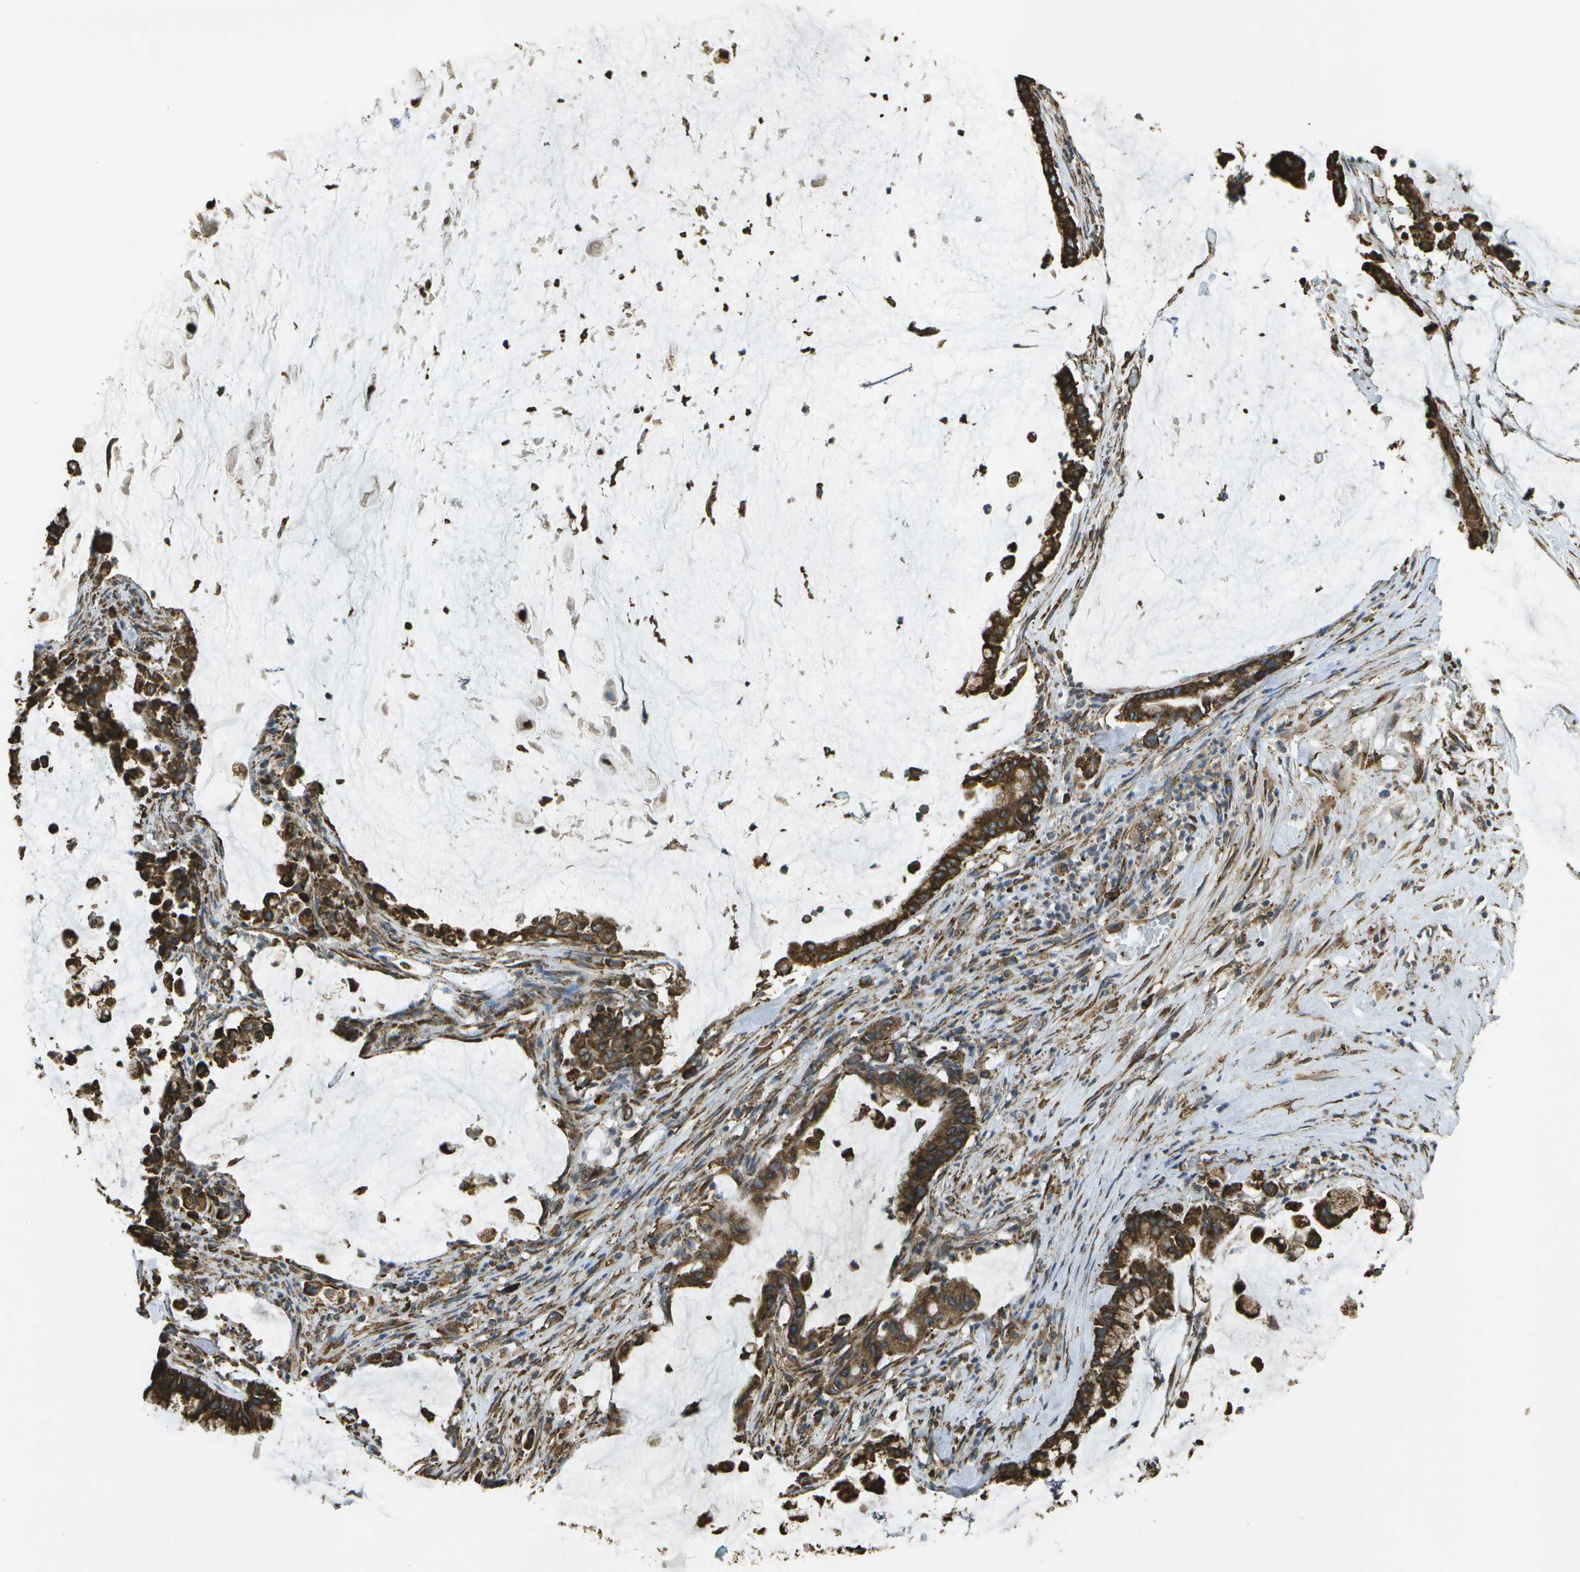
{"staining": {"intensity": "strong", "quantity": ">75%", "location": "cytoplasmic/membranous"}, "tissue": "pancreatic cancer", "cell_type": "Tumor cells", "image_type": "cancer", "snomed": [{"axis": "morphology", "description": "Adenocarcinoma, NOS"}, {"axis": "topography", "description": "Pancreas"}], "caption": "Tumor cells reveal high levels of strong cytoplasmic/membranous staining in about >75% of cells in human pancreatic cancer (adenocarcinoma).", "gene": "PDIA4", "patient": {"sex": "male", "age": 41}}